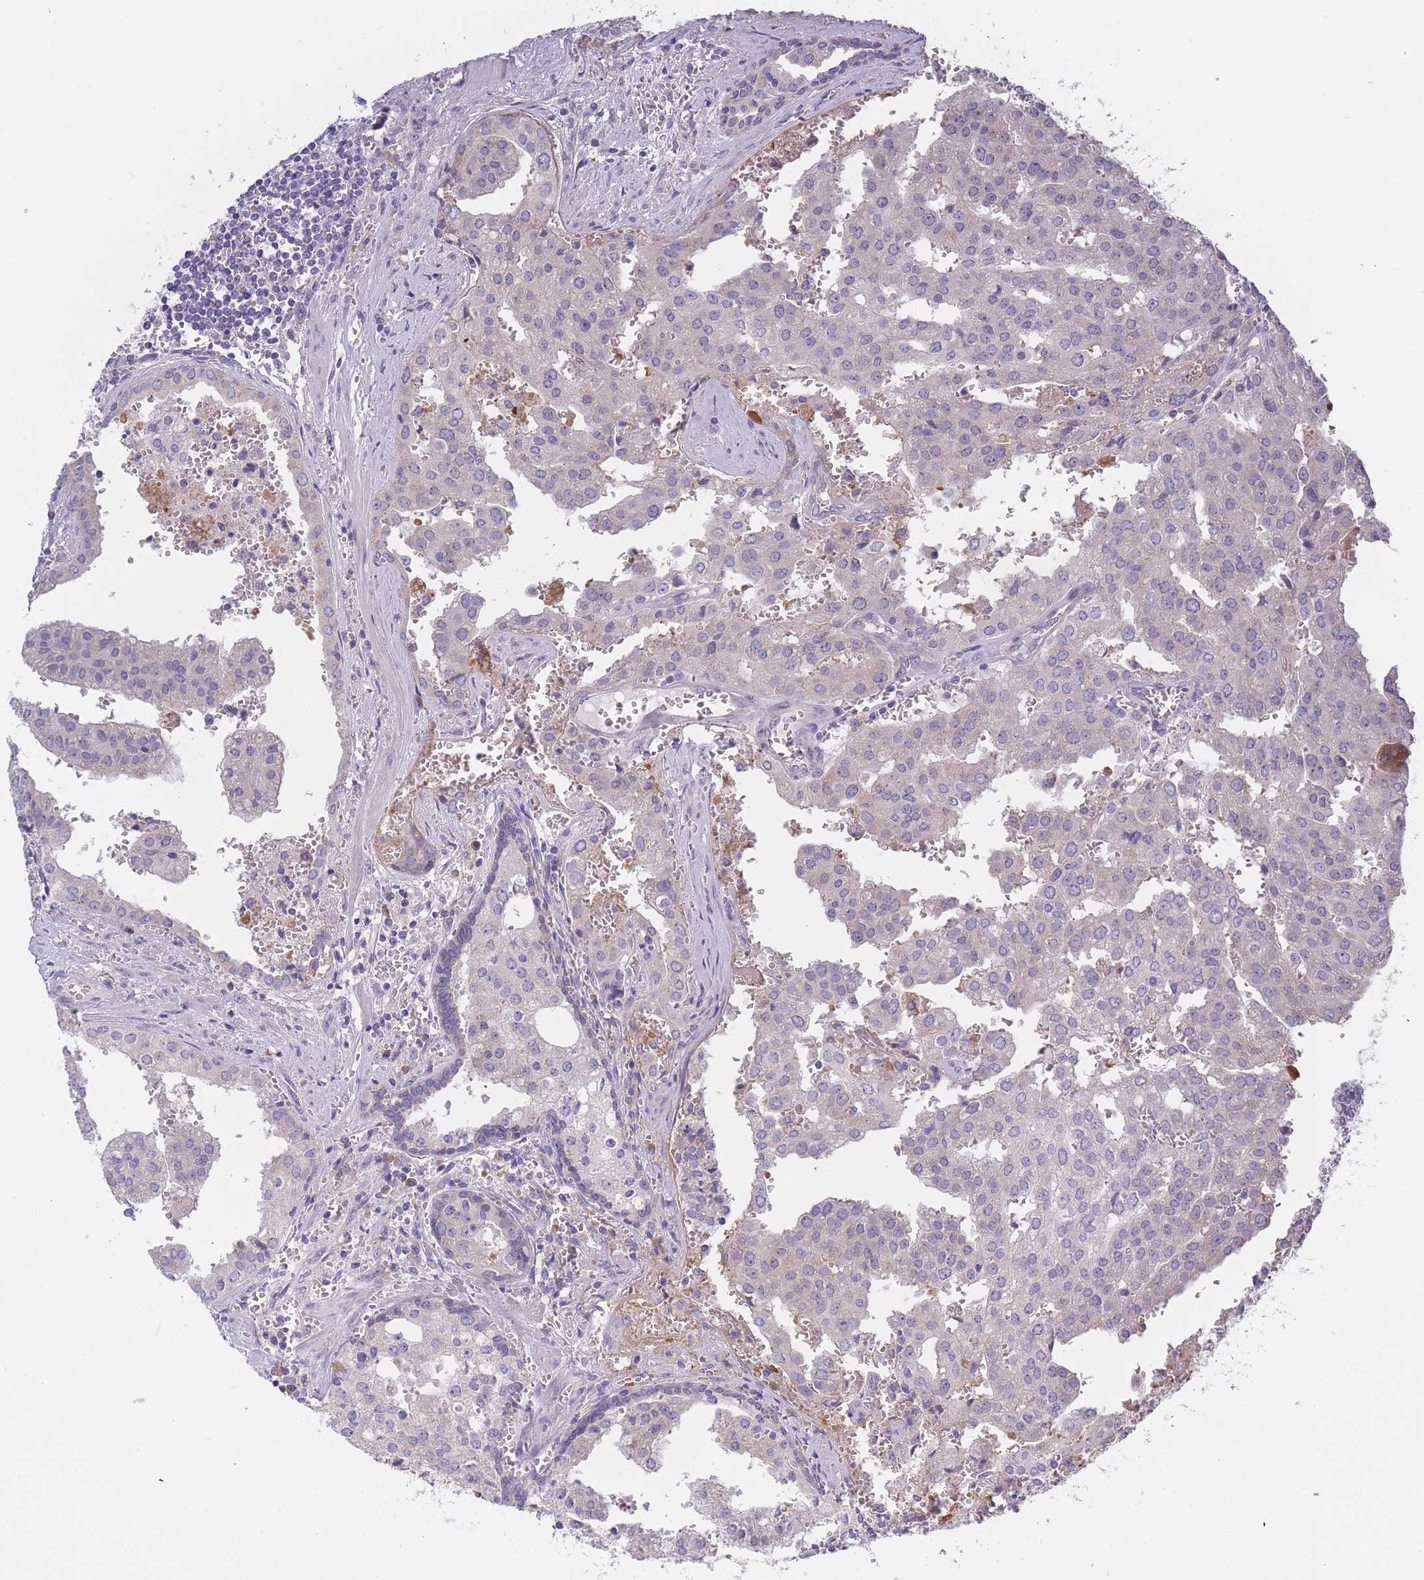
{"staining": {"intensity": "weak", "quantity": "<25%", "location": "cytoplasmic/membranous"}, "tissue": "prostate cancer", "cell_type": "Tumor cells", "image_type": "cancer", "snomed": [{"axis": "morphology", "description": "Adenocarcinoma, High grade"}, {"axis": "topography", "description": "Prostate"}], "caption": "High power microscopy image of an IHC micrograph of prostate high-grade adenocarcinoma, revealing no significant expression in tumor cells.", "gene": "NDUFAF6", "patient": {"sex": "male", "age": 68}}